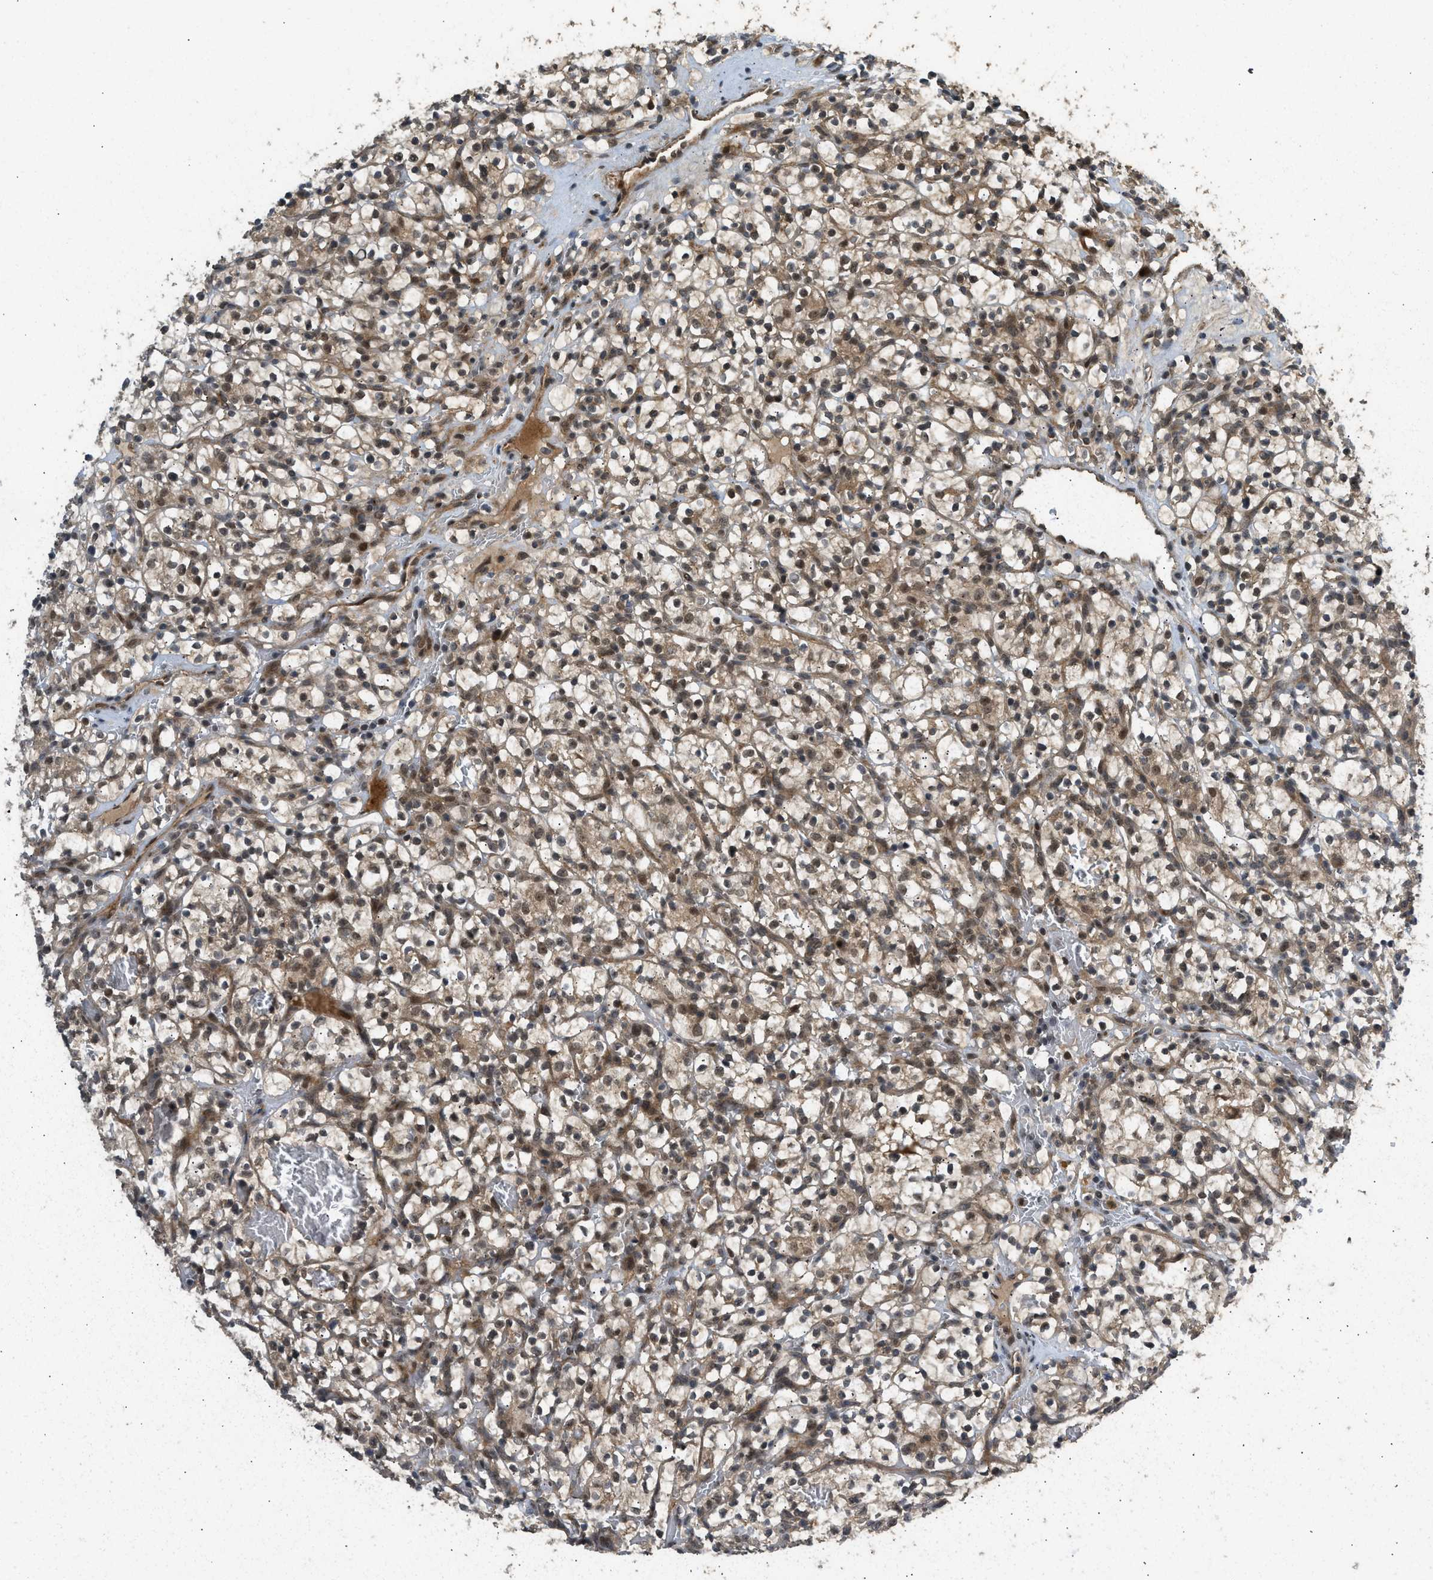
{"staining": {"intensity": "moderate", "quantity": ">75%", "location": "cytoplasmic/membranous,nuclear"}, "tissue": "renal cancer", "cell_type": "Tumor cells", "image_type": "cancer", "snomed": [{"axis": "morphology", "description": "Adenocarcinoma, NOS"}, {"axis": "topography", "description": "Kidney"}], "caption": "The immunohistochemical stain shows moderate cytoplasmic/membranous and nuclear staining in tumor cells of renal cancer (adenocarcinoma) tissue.", "gene": "GET1", "patient": {"sex": "female", "age": 57}}